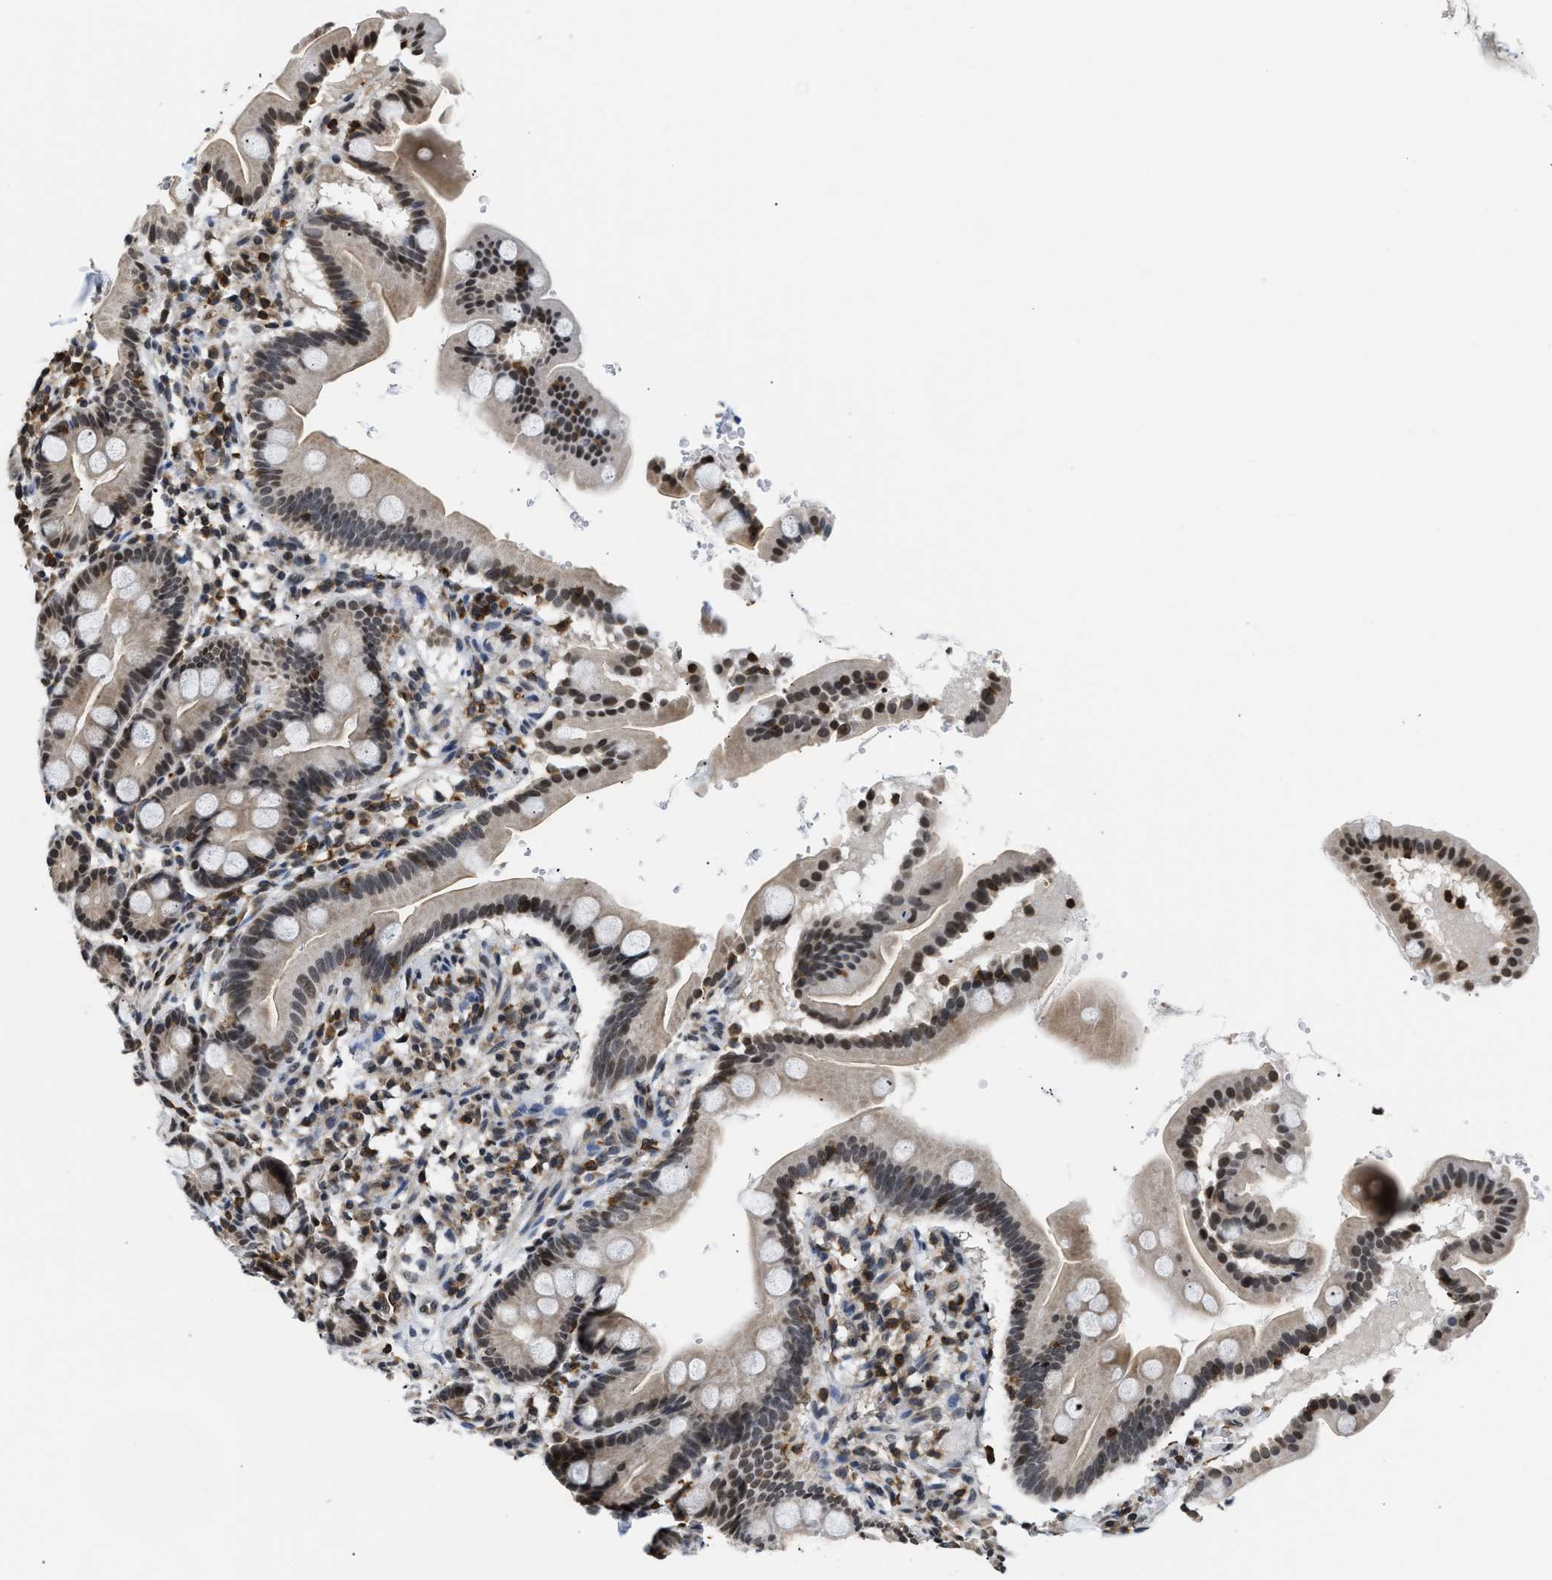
{"staining": {"intensity": "strong", "quantity": "25%-75%", "location": "nuclear"}, "tissue": "duodenum", "cell_type": "Glandular cells", "image_type": "normal", "snomed": [{"axis": "morphology", "description": "Normal tissue, NOS"}, {"axis": "topography", "description": "Duodenum"}], "caption": "Immunohistochemical staining of benign duodenum exhibits strong nuclear protein staining in about 25%-75% of glandular cells.", "gene": "STK10", "patient": {"sex": "male", "age": 50}}